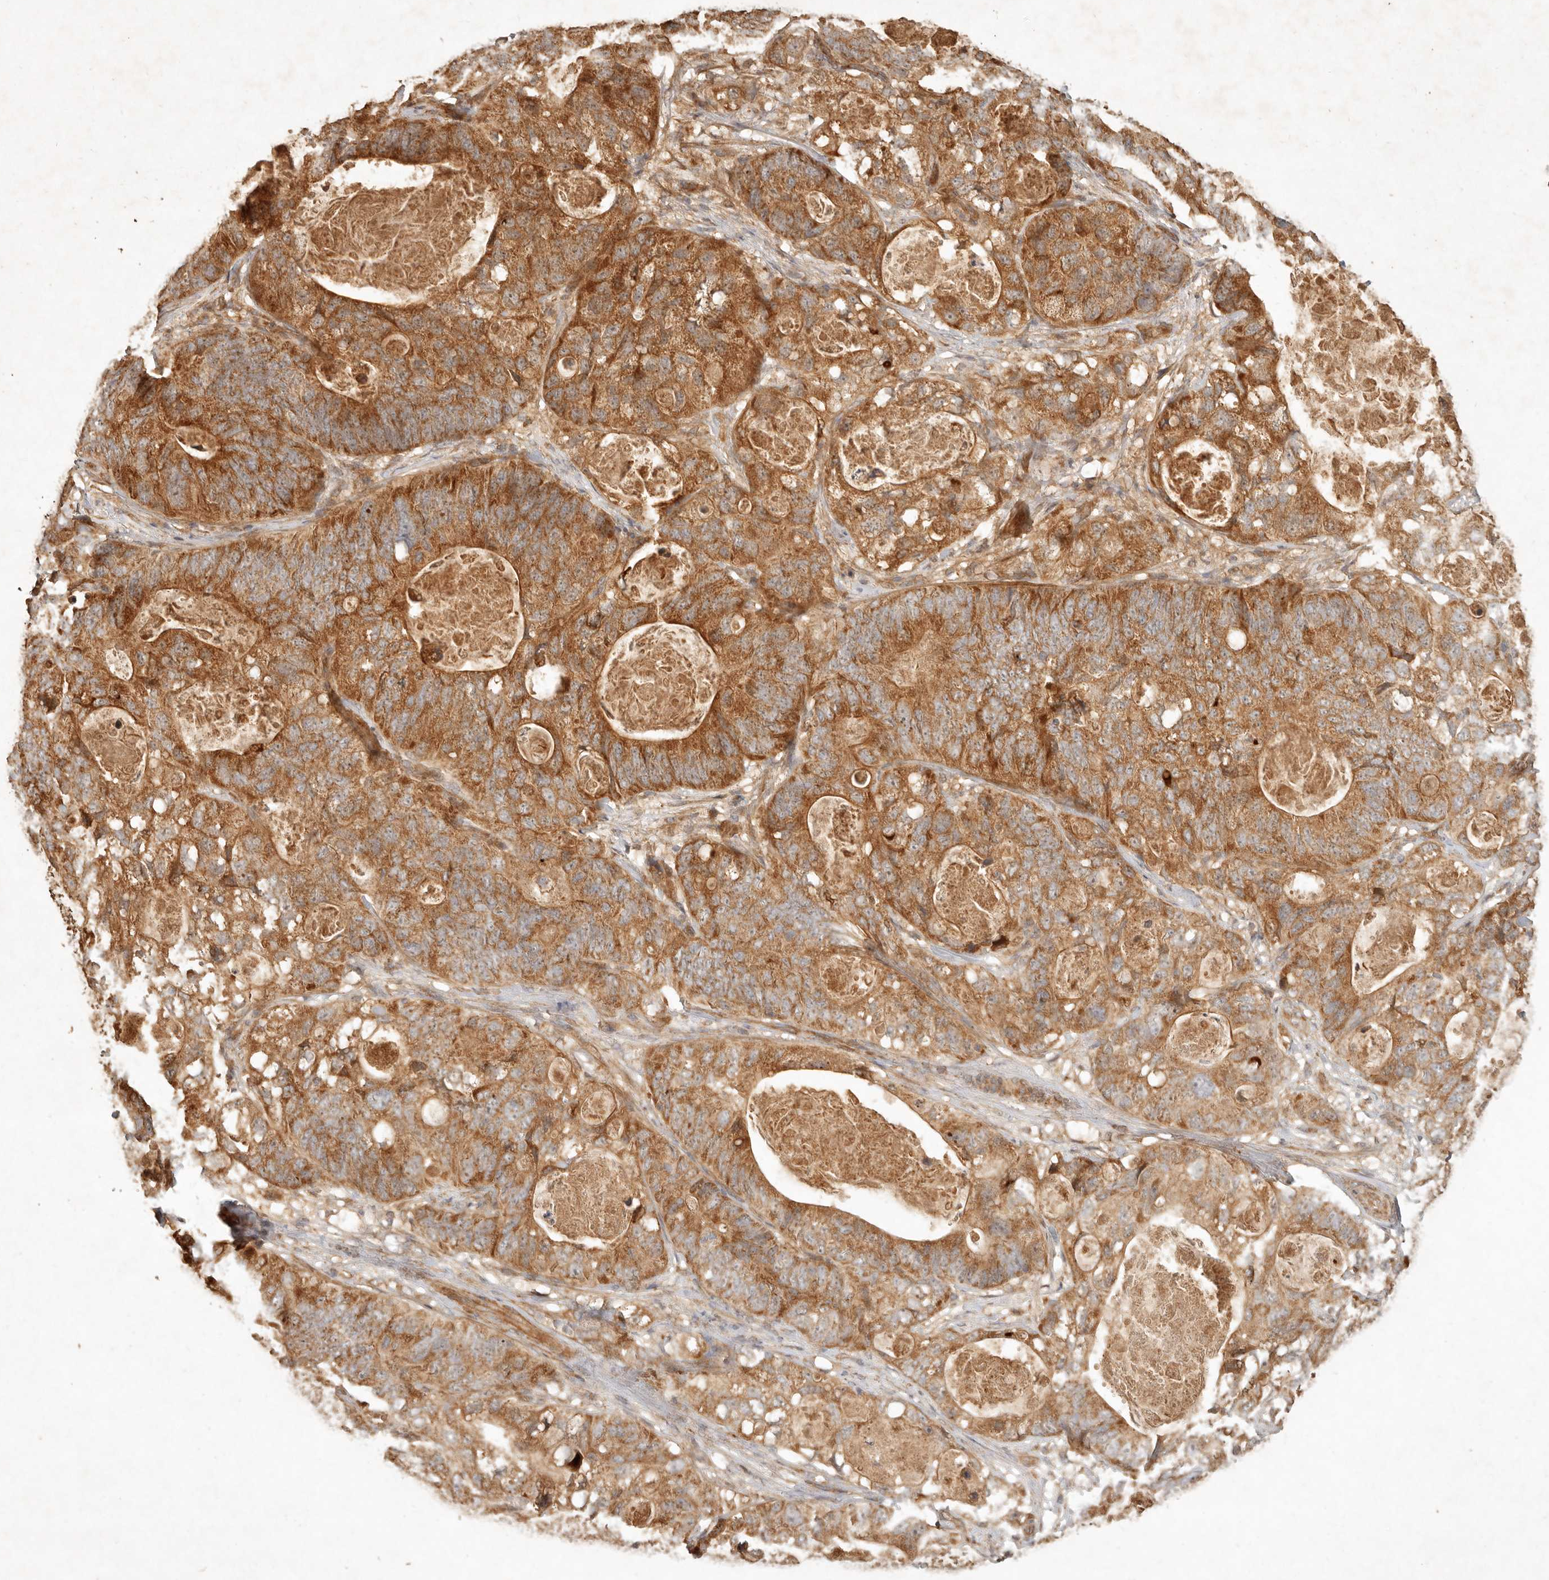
{"staining": {"intensity": "strong", "quantity": ">75%", "location": "cytoplasmic/membranous"}, "tissue": "stomach cancer", "cell_type": "Tumor cells", "image_type": "cancer", "snomed": [{"axis": "morphology", "description": "Normal tissue, NOS"}, {"axis": "morphology", "description": "Adenocarcinoma, NOS"}, {"axis": "topography", "description": "Stomach"}], "caption": "Stomach cancer stained for a protein exhibits strong cytoplasmic/membranous positivity in tumor cells.", "gene": "CLEC4C", "patient": {"sex": "female", "age": 89}}